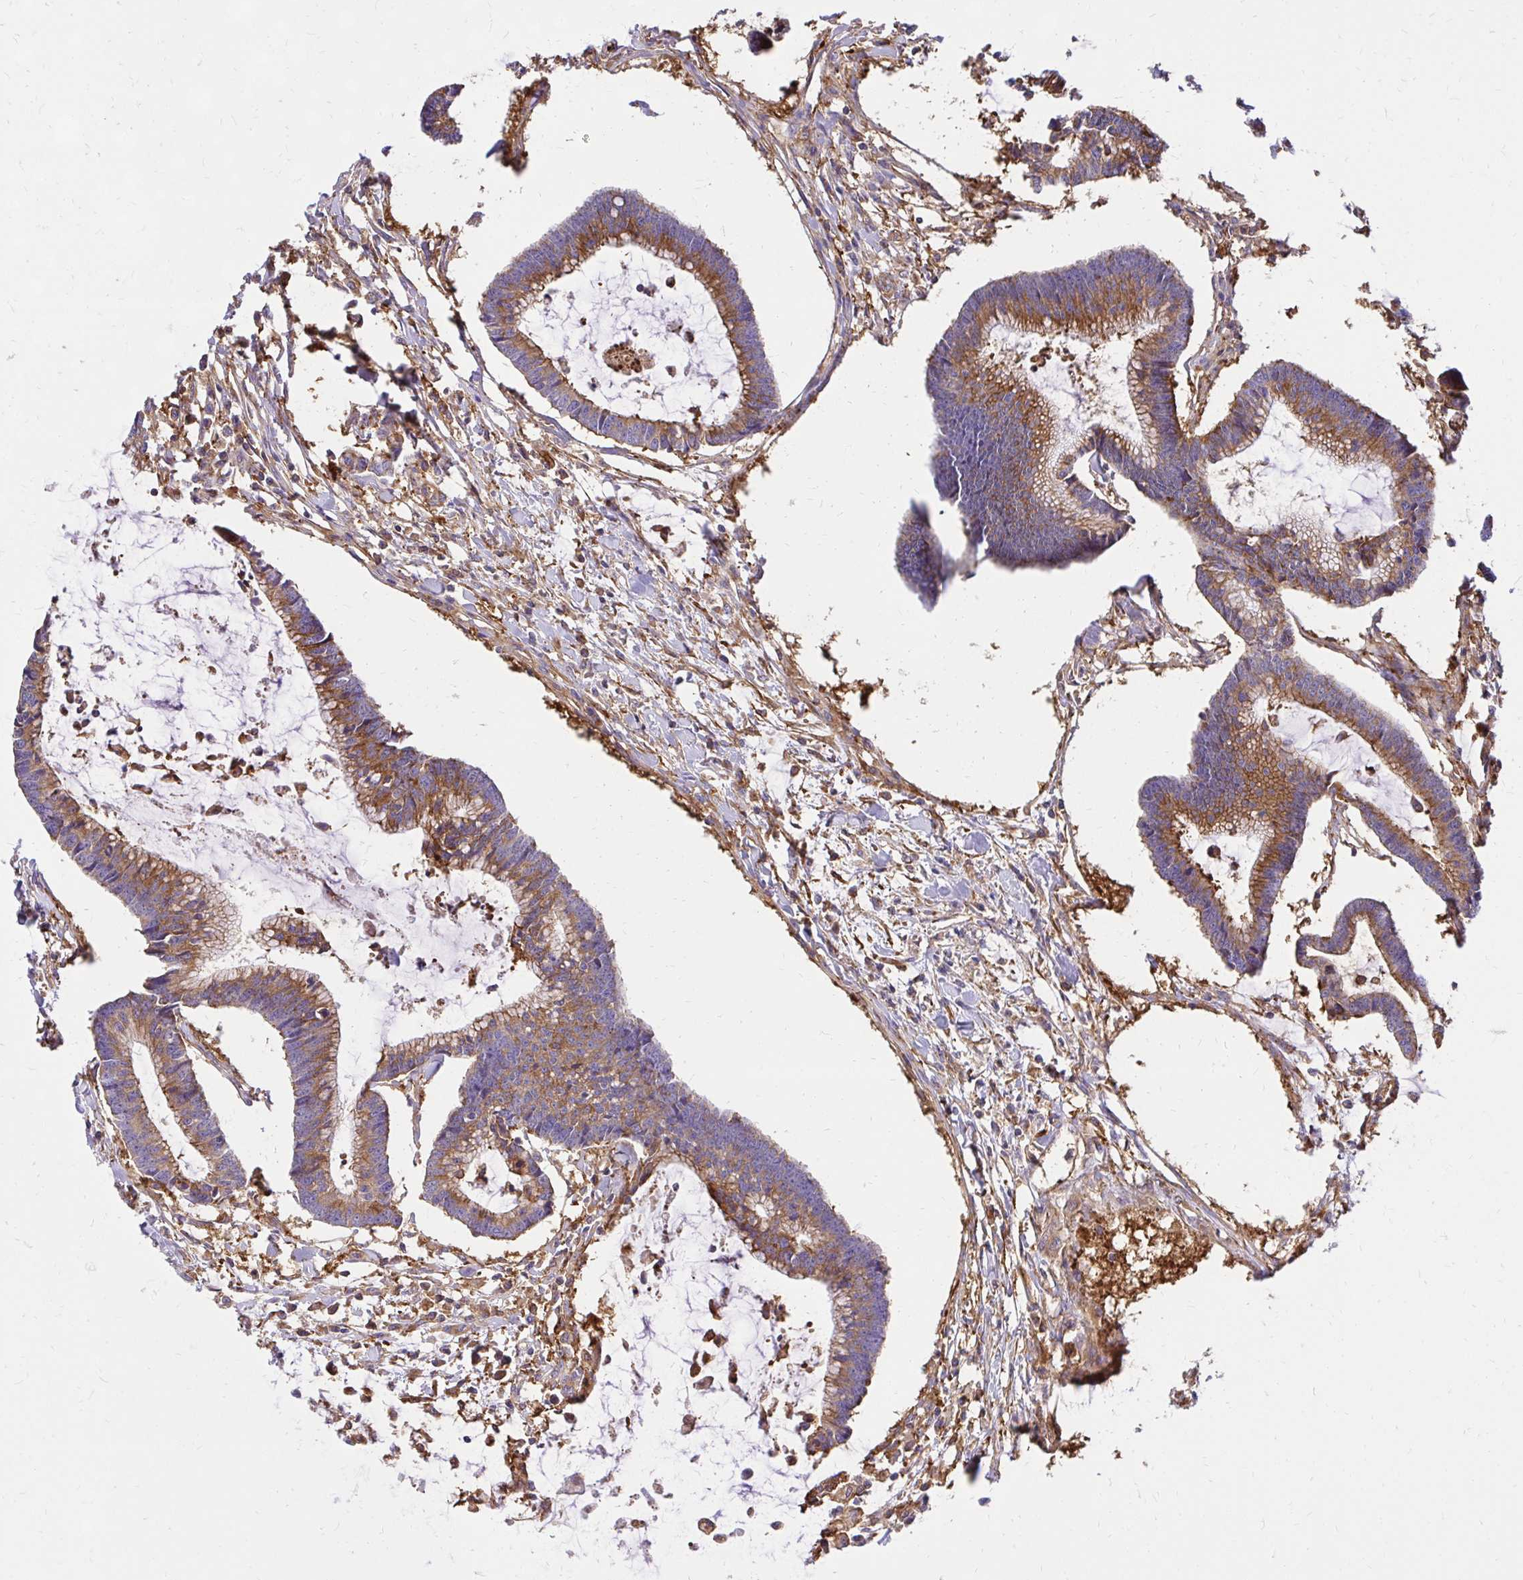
{"staining": {"intensity": "moderate", "quantity": ">75%", "location": "cytoplasmic/membranous"}, "tissue": "colorectal cancer", "cell_type": "Tumor cells", "image_type": "cancer", "snomed": [{"axis": "morphology", "description": "Adenocarcinoma, NOS"}, {"axis": "topography", "description": "Colon"}], "caption": "Immunohistochemistry (IHC) of human colorectal cancer (adenocarcinoma) shows medium levels of moderate cytoplasmic/membranous positivity in approximately >75% of tumor cells. (brown staining indicates protein expression, while blue staining denotes nuclei).", "gene": "ABCB10", "patient": {"sex": "female", "age": 78}}